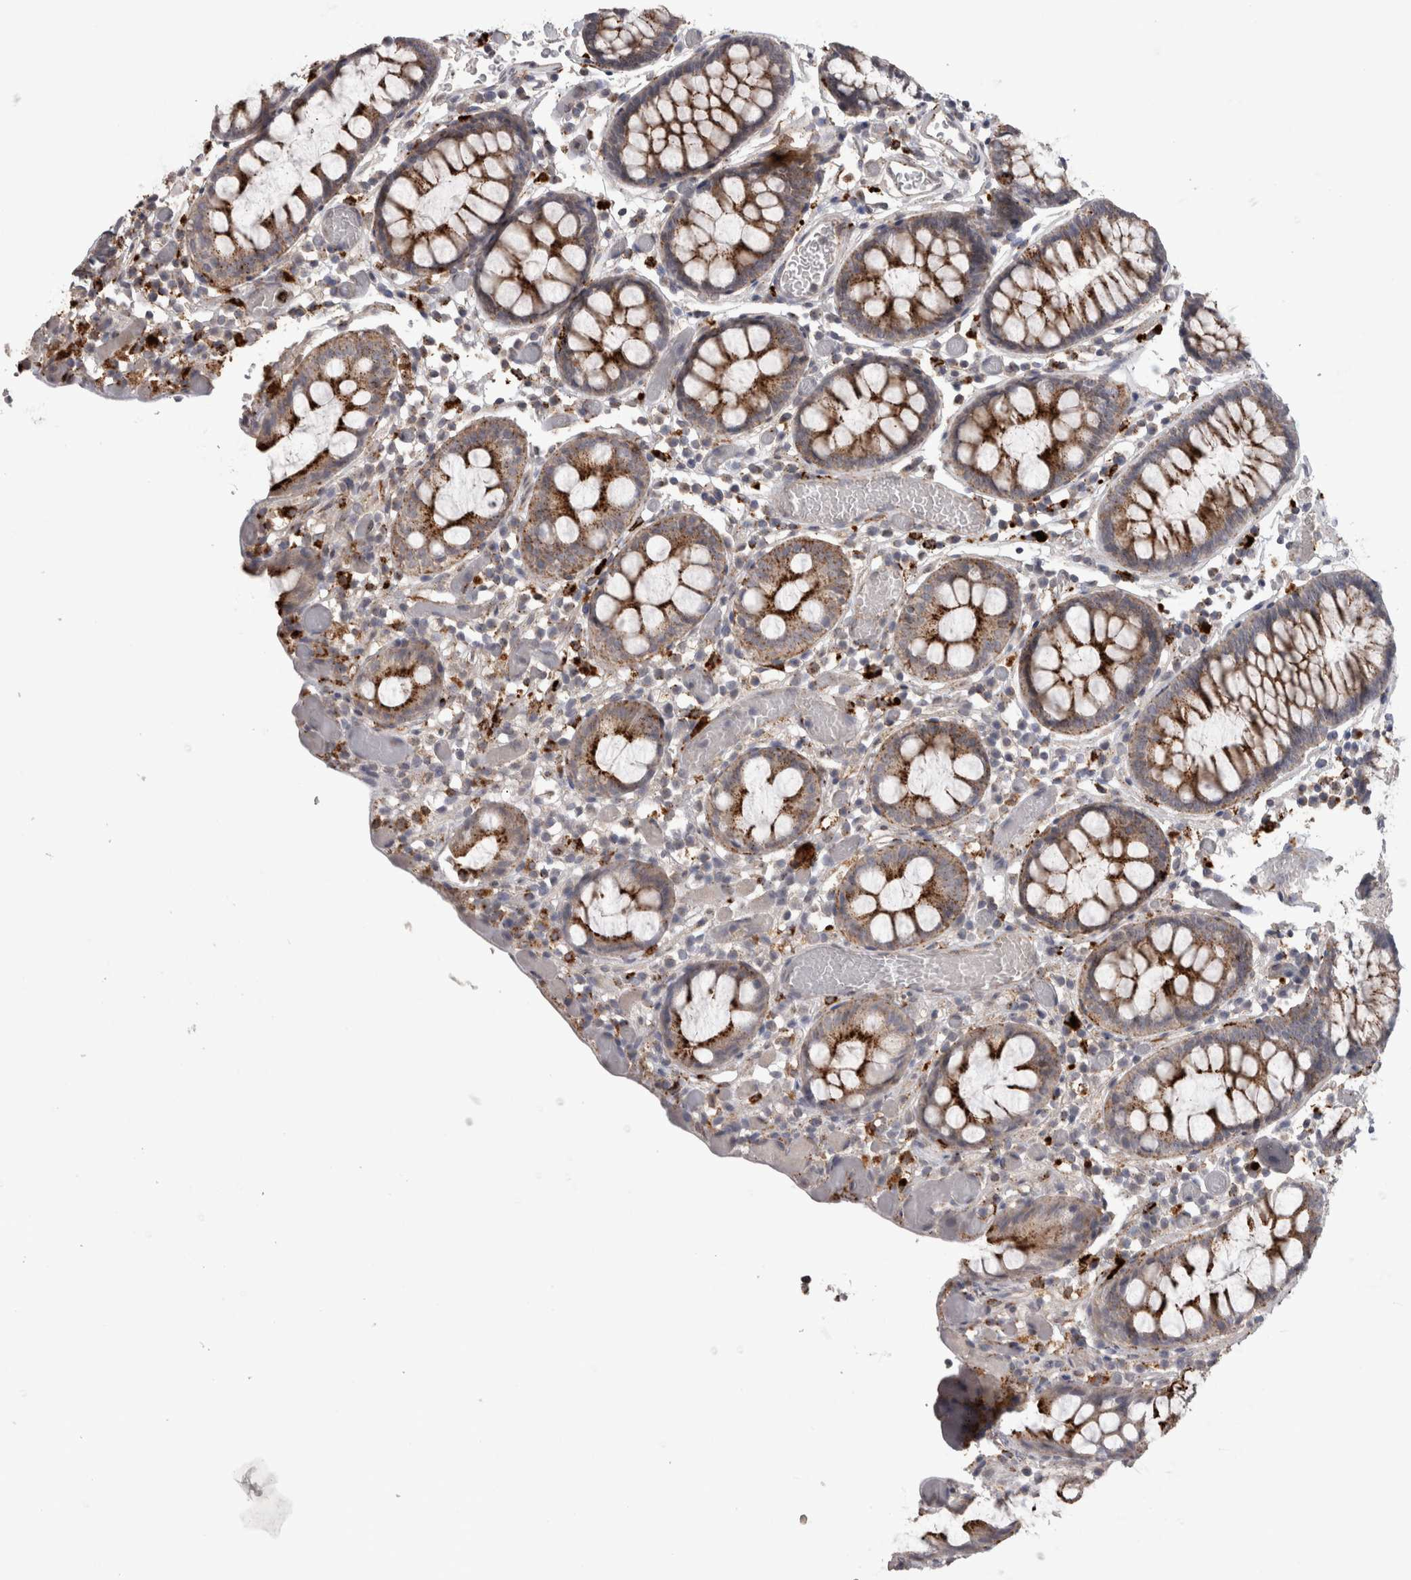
{"staining": {"intensity": "moderate", "quantity": ">75%", "location": "cytoplasmic/membranous"}, "tissue": "colon", "cell_type": "Endothelial cells", "image_type": "normal", "snomed": [{"axis": "morphology", "description": "Normal tissue, NOS"}, {"axis": "topography", "description": "Colon"}], "caption": "Endothelial cells show moderate cytoplasmic/membranous expression in about >75% of cells in normal colon. (Stains: DAB in brown, nuclei in blue, Microscopy: brightfield microscopy at high magnification).", "gene": "CTSZ", "patient": {"sex": "male", "age": 14}}